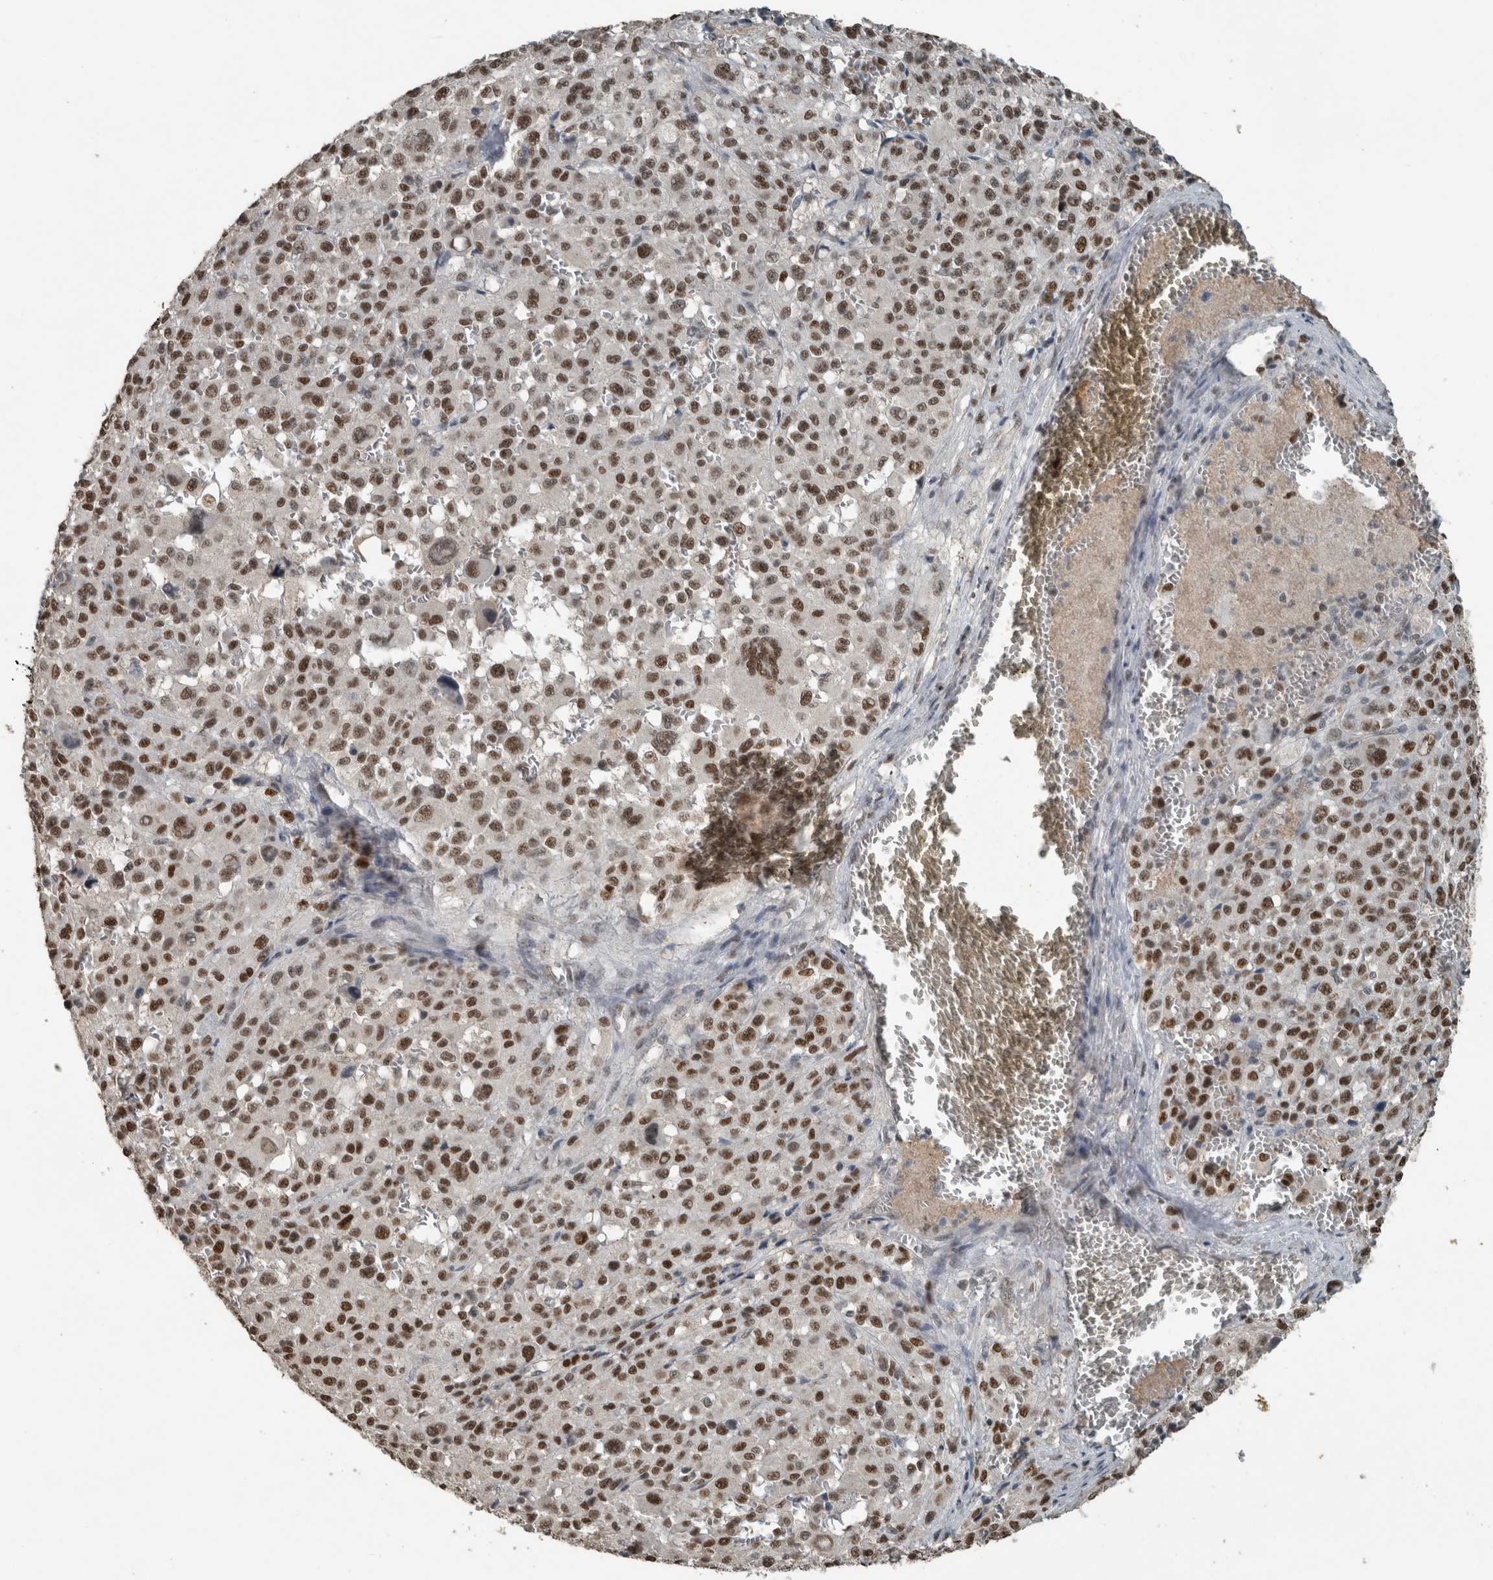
{"staining": {"intensity": "moderate", "quantity": ">75%", "location": "nuclear"}, "tissue": "melanoma", "cell_type": "Tumor cells", "image_type": "cancer", "snomed": [{"axis": "morphology", "description": "Malignant melanoma, Metastatic site"}, {"axis": "topography", "description": "Skin"}], "caption": "Immunohistochemistry (IHC) of malignant melanoma (metastatic site) exhibits medium levels of moderate nuclear staining in approximately >75% of tumor cells.", "gene": "ZNF24", "patient": {"sex": "female", "age": 74}}